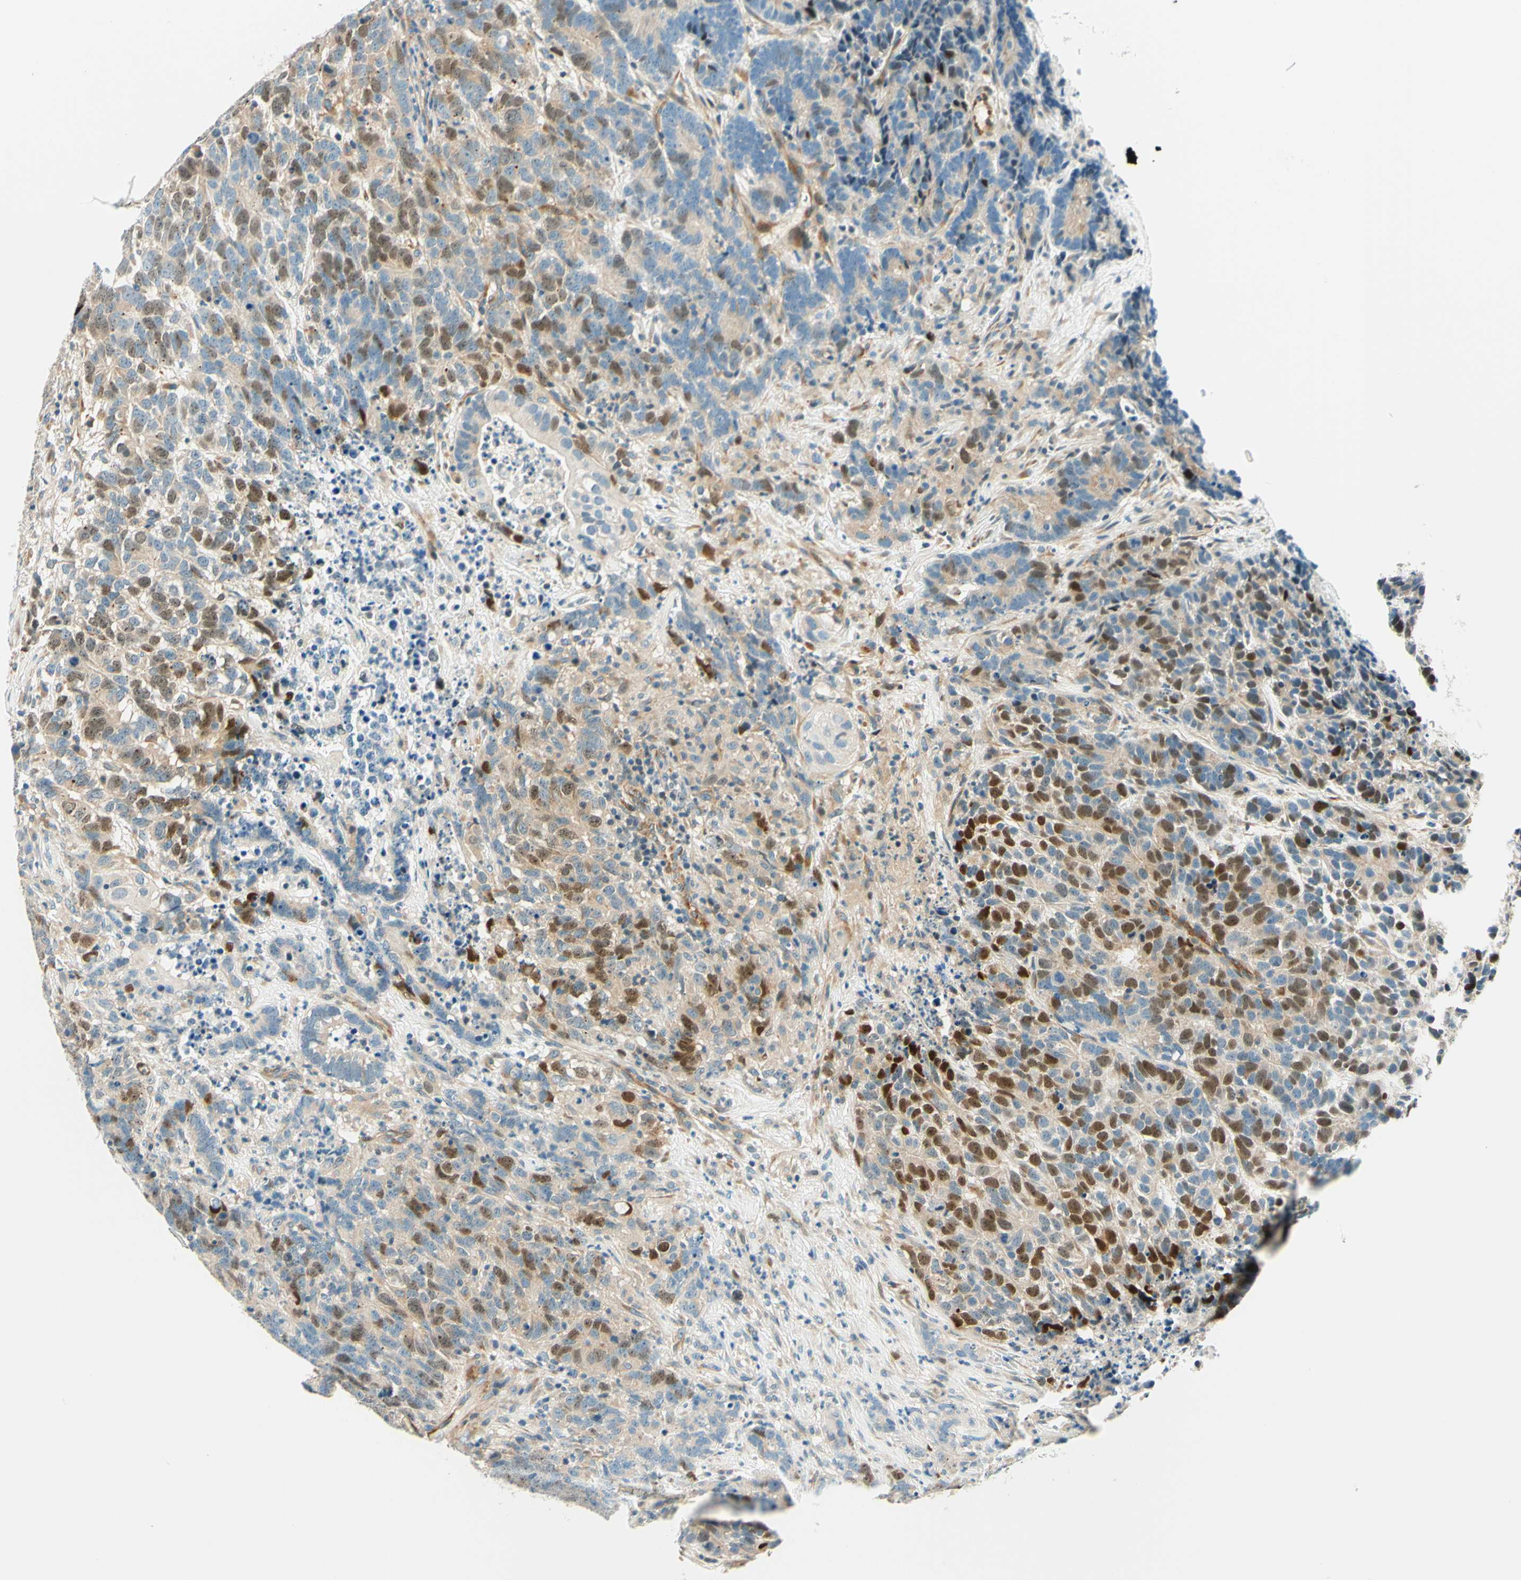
{"staining": {"intensity": "moderate", "quantity": "25%-75%", "location": "cytoplasmic/membranous,nuclear"}, "tissue": "testis cancer", "cell_type": "Tumor cells", "image_type": "cancer", "snomed": [{"axis": "morphology", "description": "Carcinoma, Embryonal, NOS"}, {"axis": "topography", "description": "Testis"}], "caption": "Immunohistochemistry of testis embryonal carcinoma displays medium levels of moderate cytoplasmic/membranous and nuclear expression in about 25%-75% of tumor cells.", "gene": "TAOK2", "patient": {"sex": "male", "age": 26}}